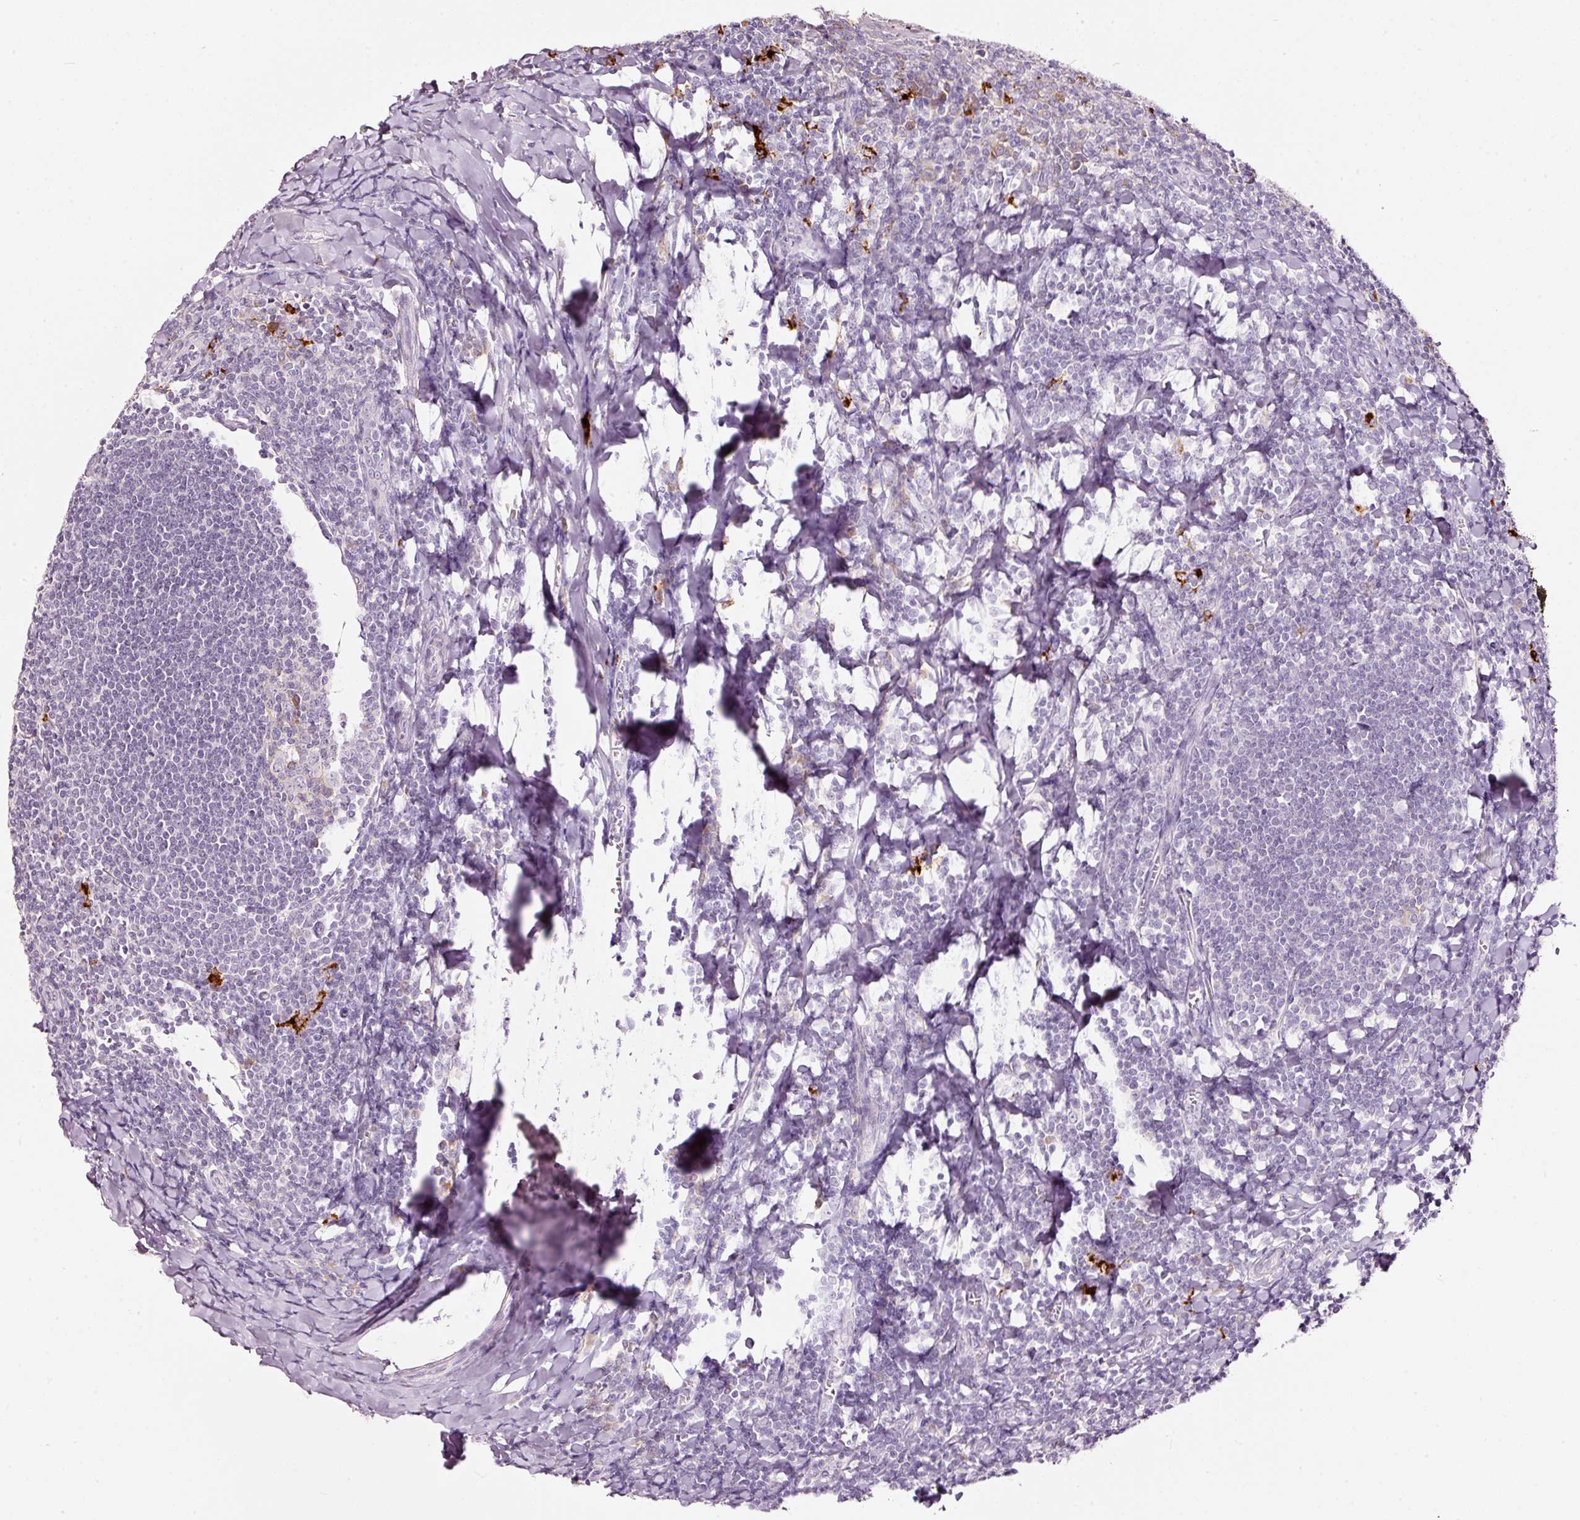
{"staining": {"intensity": "strong", "quantity": "<25%", "location": "cytoplasmic/membranous"}, "tissue": "tonsil", "cell_type": "Non-germinal center cells", "image_type": "normal", "snomed": [{"axis": "morphology", "description": "Normal tissue, NOS"}, {"axis": "topography", "description": "Tonsil"}], "caption": "Normal tonsil displays strong cytoplasmic/membranous expression in approximately <25% of non-germinal center cells, visualized by immunohistochemistry.", "gene": "LAMP3", "patient": {"sex": "male", "age": 27}}